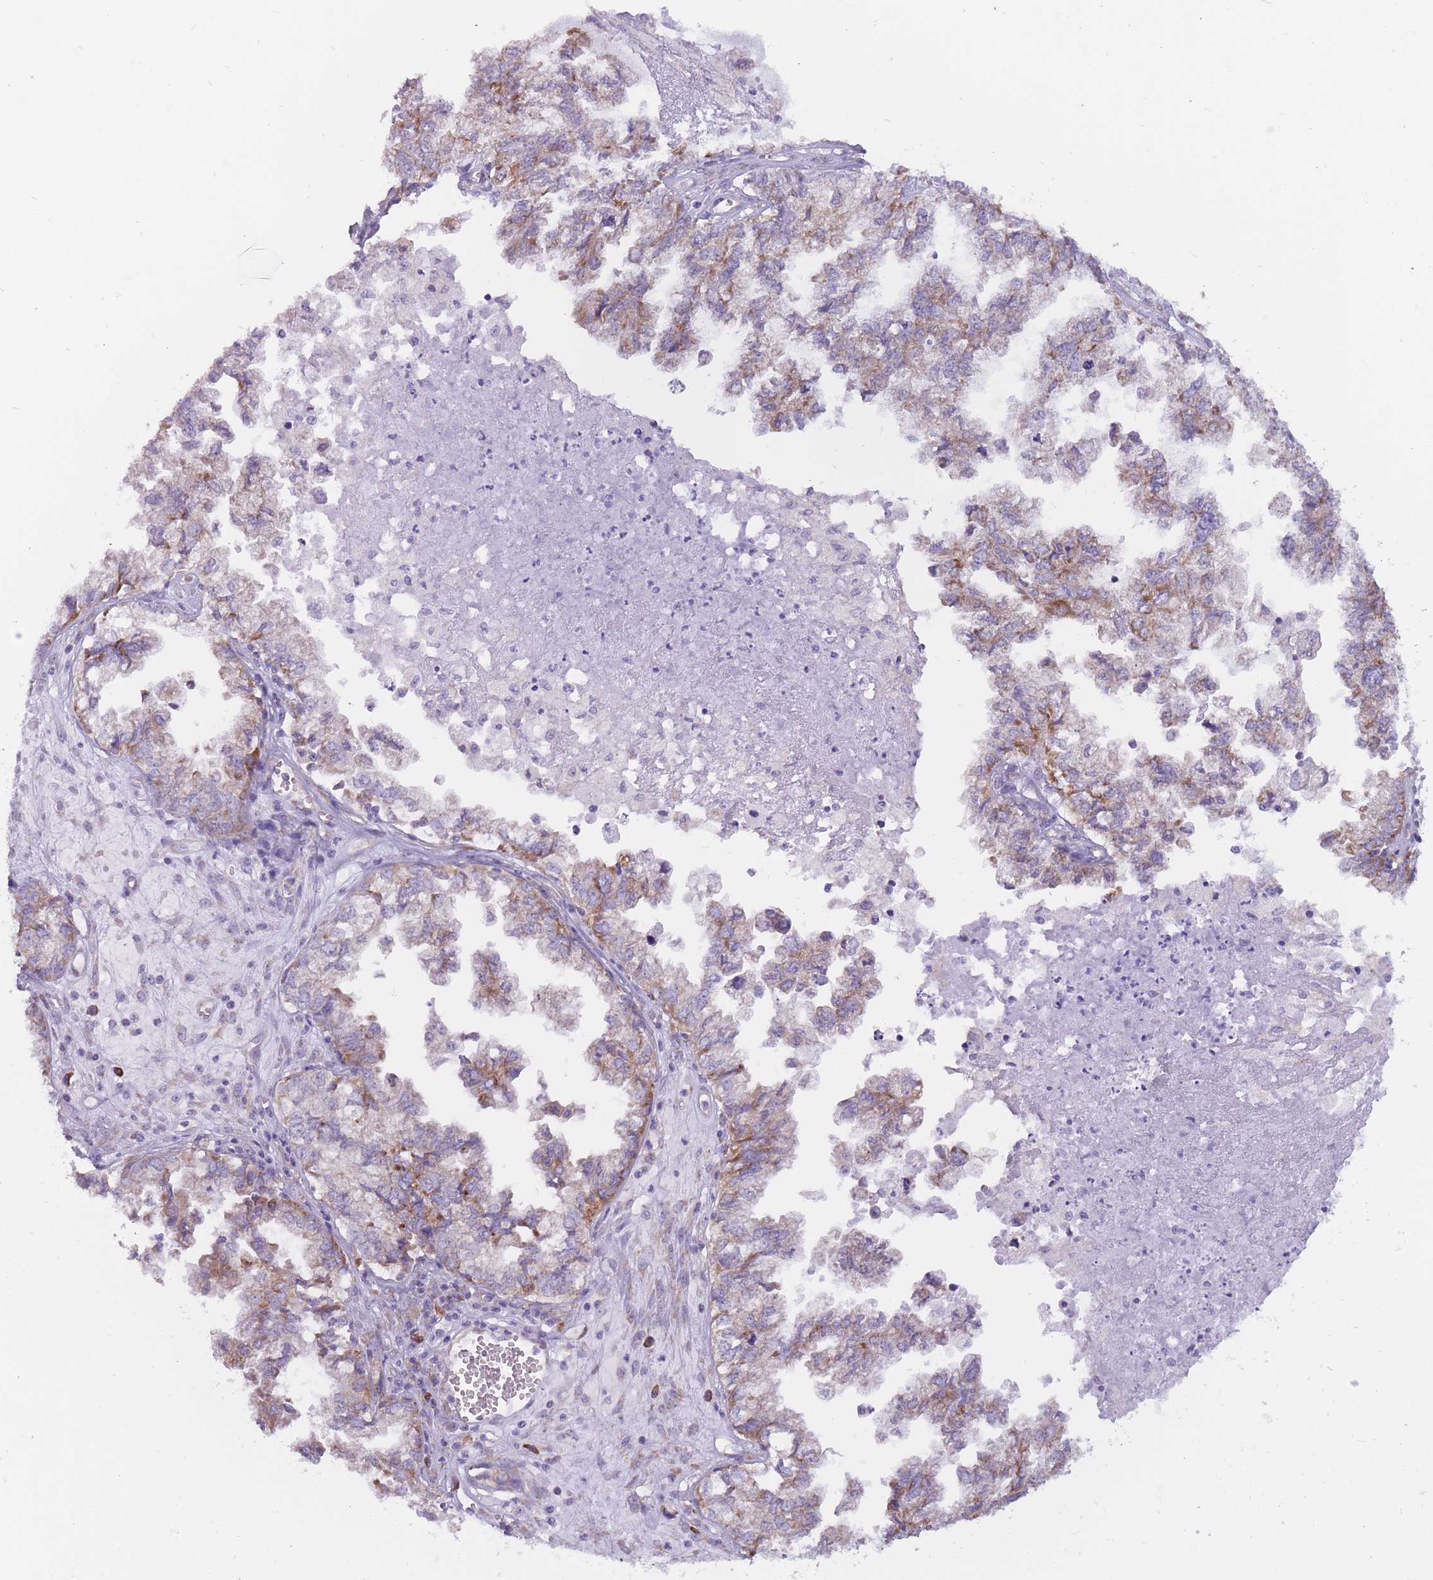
{"staining": {"intensity": "strong", "quantity": "25%-75%", "location": "cytoplasmic/membranous"}, "tissue": "ovarian cancer", "cell_type": "Tumor cells", "image_type": "cancer", "snomed": [{"axis": "morphology", "description": "Cystadenocarcinoma, mucinous, NOS"}, {"axis": "topography", "description": "Ovary"}], "caption": "This is an image of immunohistochemistry staining of ovarian mucinous cystadenocarcinoma, which shows strong staining in the cytoplasmic/membranous of tumor cells.", "gene": "RPL18", "patient": {"sex": "female", "age": 72}}